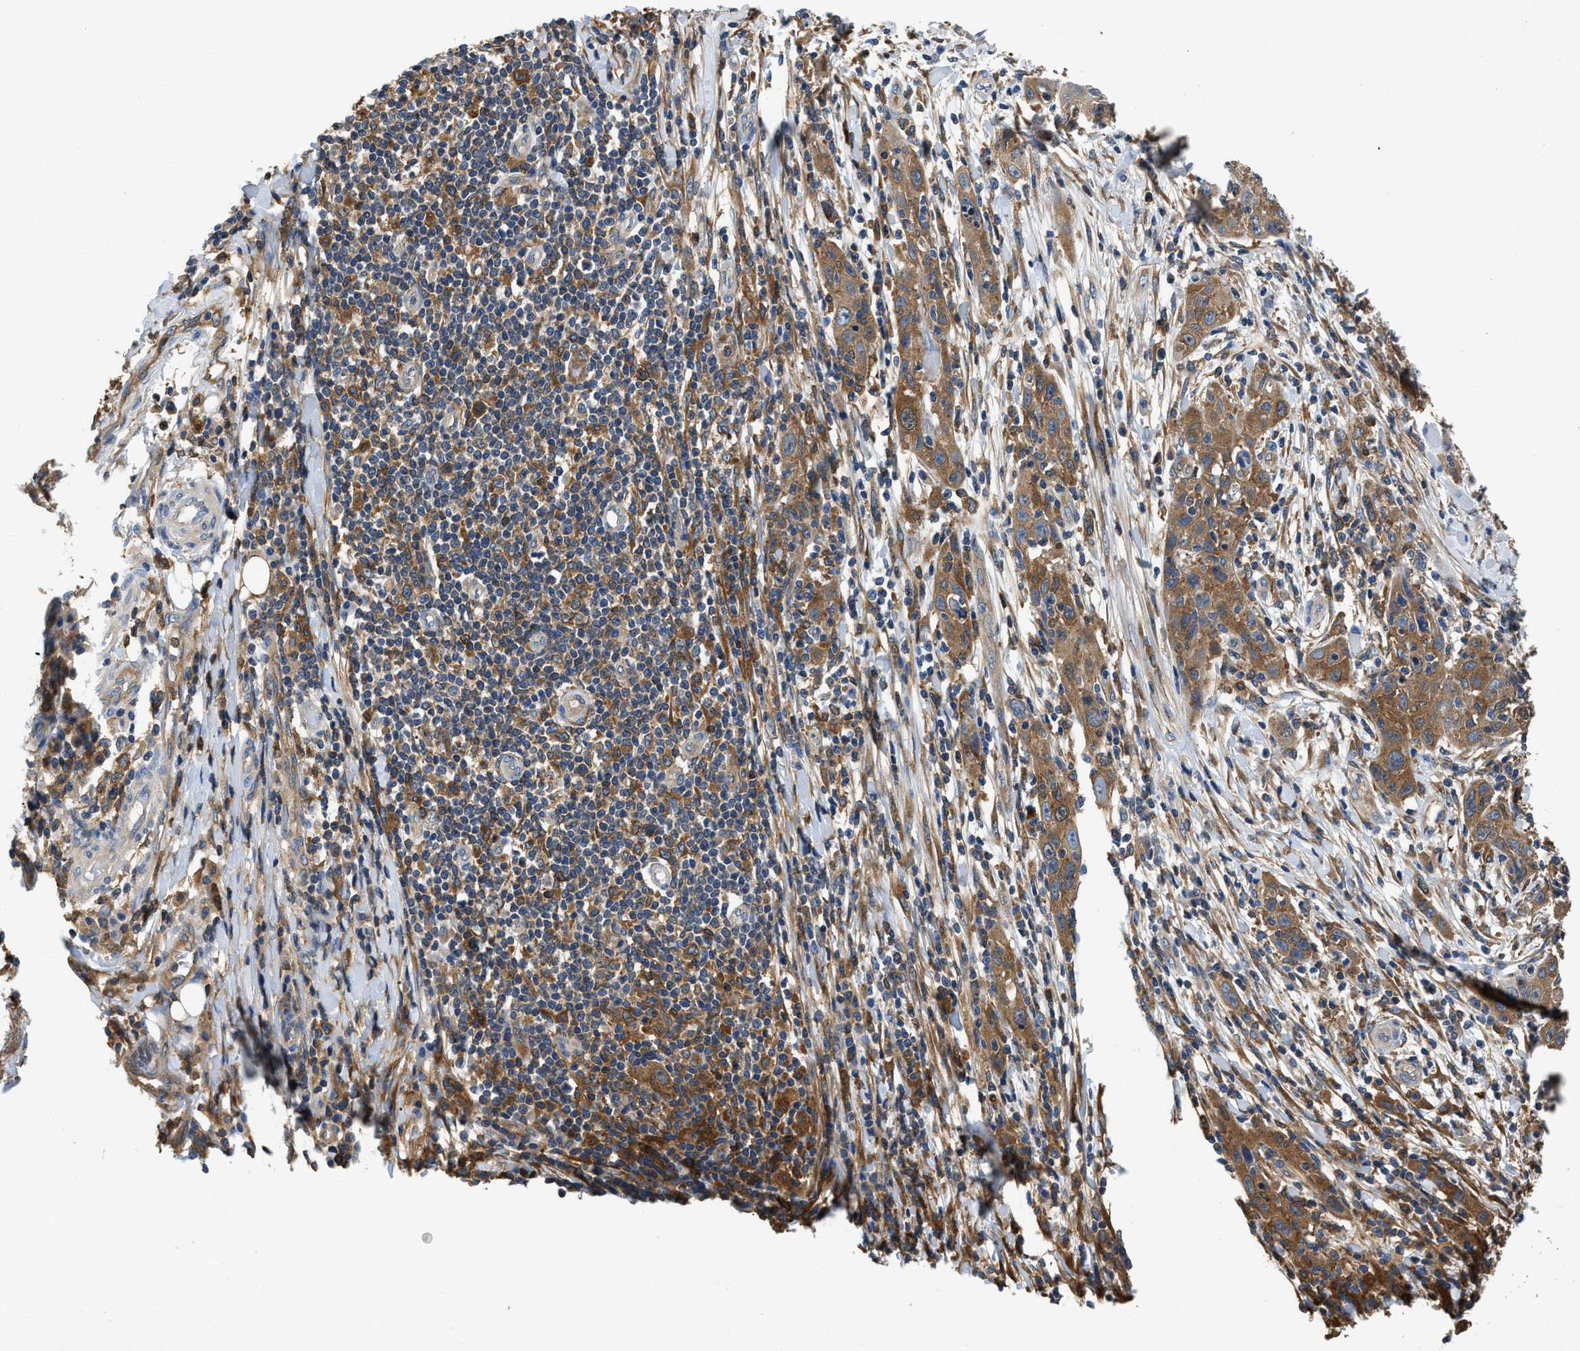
{"staining": {"intensity": "moderate", "quantity": ">75%", "location": "cytoplasmic/membranous"}, "tissue": "skin cancer", "cell_type": "Tumor cells", "image_type": "cancer", "snomed": [{"axis": "morphology", "description": "Squamous cell carcinoma, NOS"}, {"axis": "topography", "description": "Skin"}], "caption": "DAB immunohistochemical staining of human squamous cell carcinoma (skin) displays moderate cytoplasmic/membranous protein staining in about >75% of tumor cells. The staining is performed using DAB (3,3'-diaminobenzidine) brown chromogen to label protein expression. The nuclei are counter-stained blue using hematoxylin.", "gene": "PKM", "patient": {"sex": "female", "age": 88}}